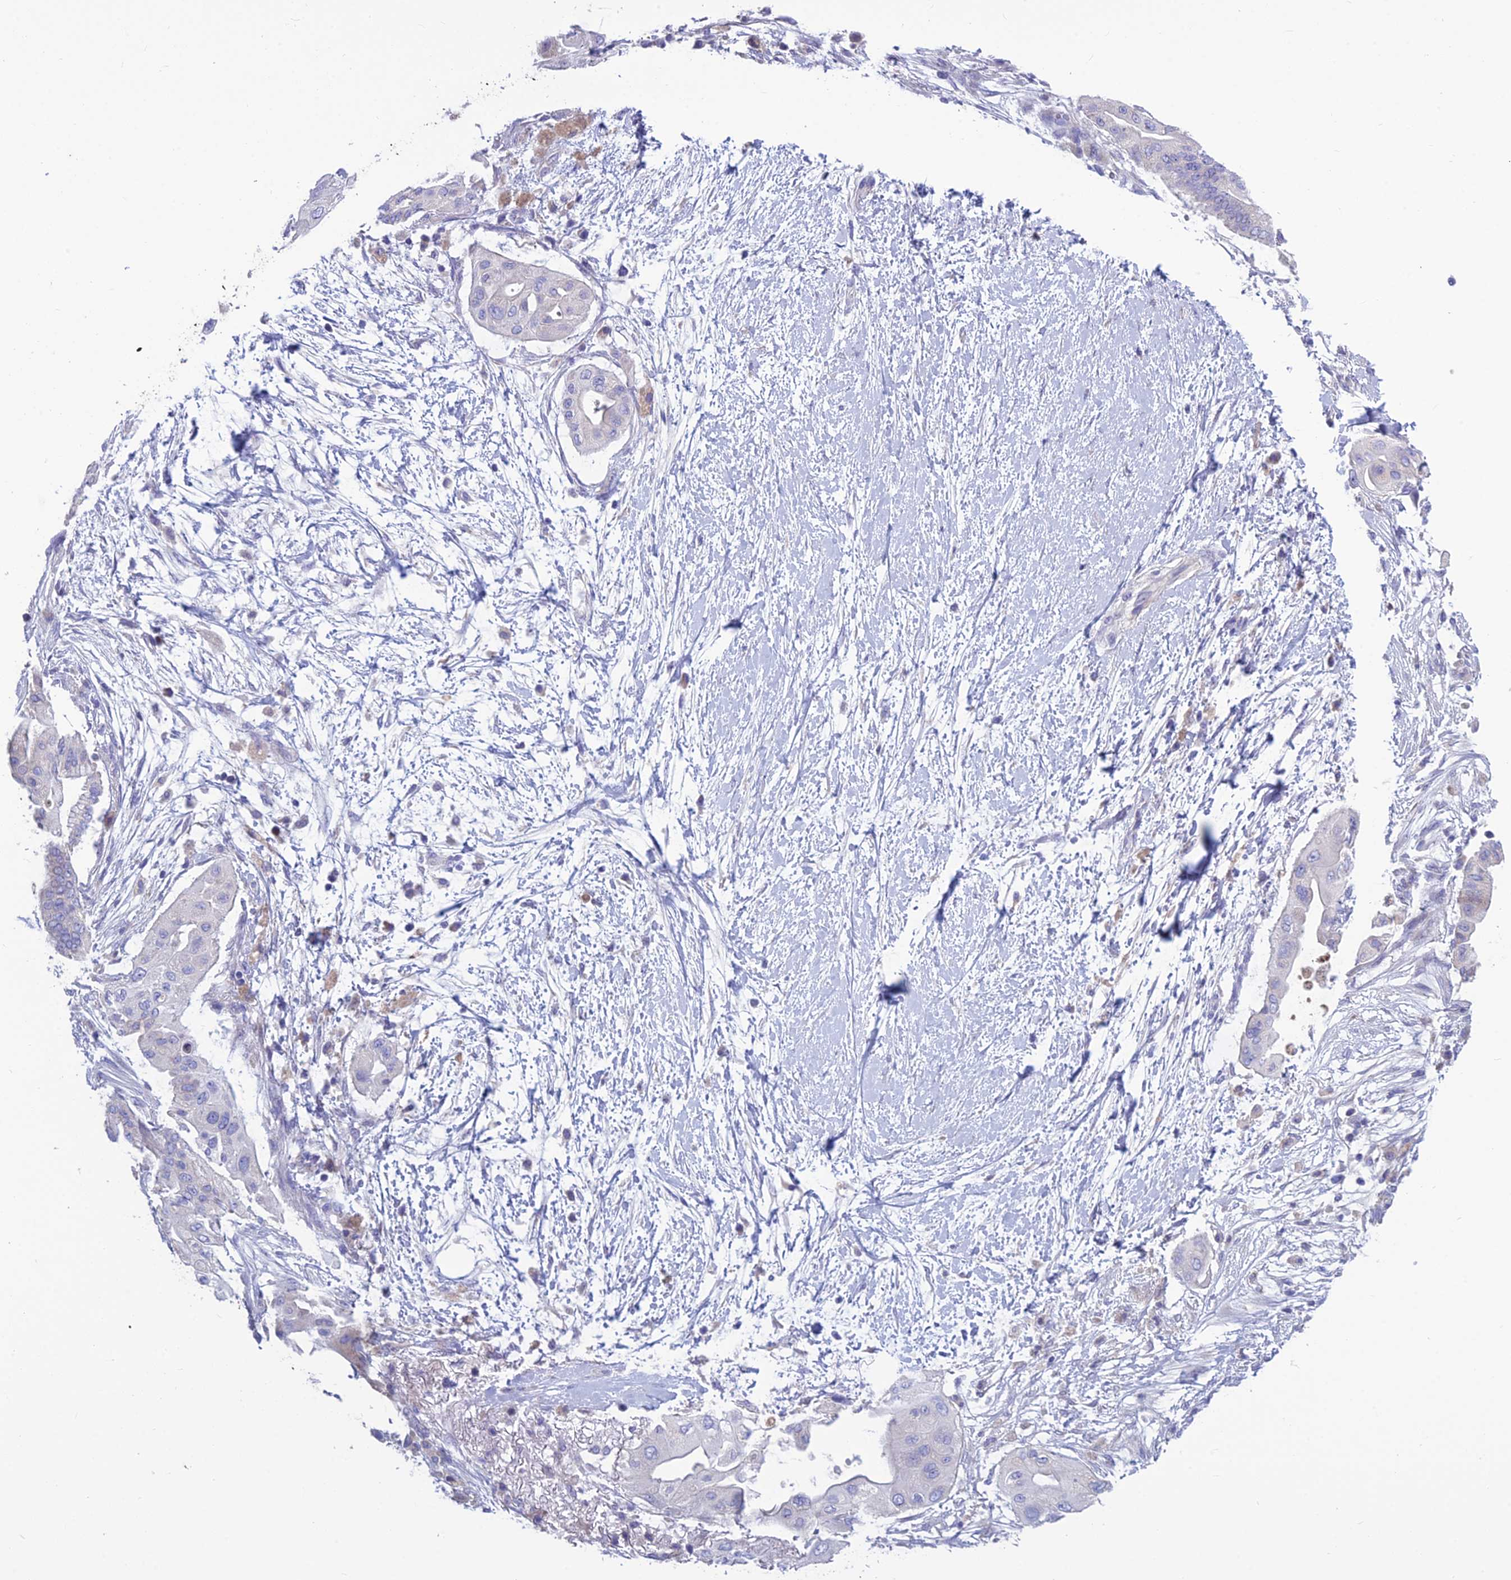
{"staining": {"intensity": "negative", "quantity": "none", "location": "none"}, "tissue": "pancreatic cancer", "cell_type": "Tumor cells", "image_type": "cancer", "snomed": [{"axis": "morphology", "description": "Adenocarcinoma, NOS"}, {"axis": "topography", "description": "Pancreas"}], "caption": "This is a image of IHC staining of pancreatic cancer (adenocarcinoma), which shows no expression in tumor cells. Nuclei are stained in blue.", "gene": "BHMT2", "patient": {"sex": "male", "age": 68}}